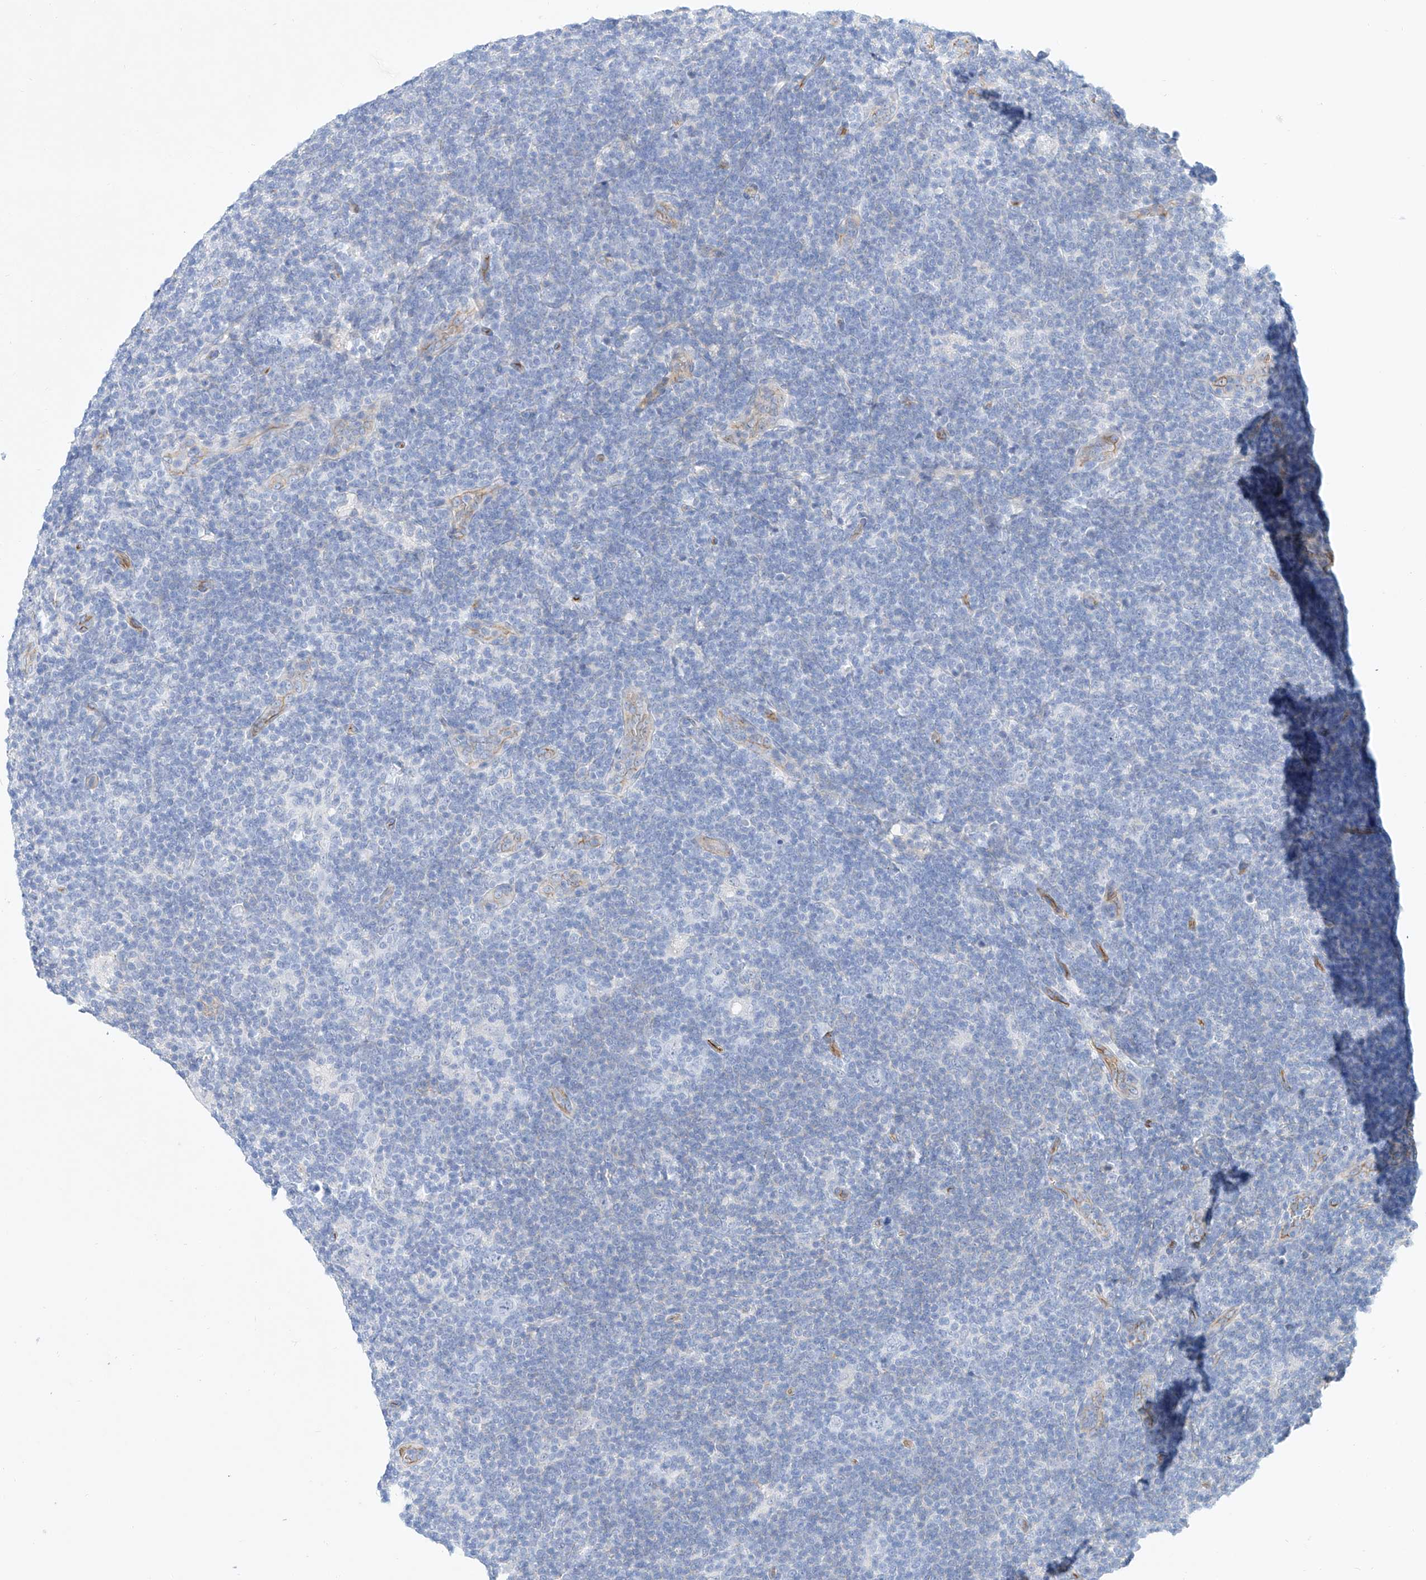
{"staining": {"intensity": "negative", "quantity": "none", "location": "none"}, "tissue": "lymphoma", "cell_type": "Tumor cells", "image_type": "cancer", "snomed": [{"axis": "morphology", "description": "Hodgkin's disease, NOS"}, {"axis": "topography", "description": "Lymph node"}], "caption": "Hodgkin's disease stained for a protein using IHC shows no positivity tumor cells.", "gene": "SBSPON", "patient": {"sex": "female", "age": 57}}